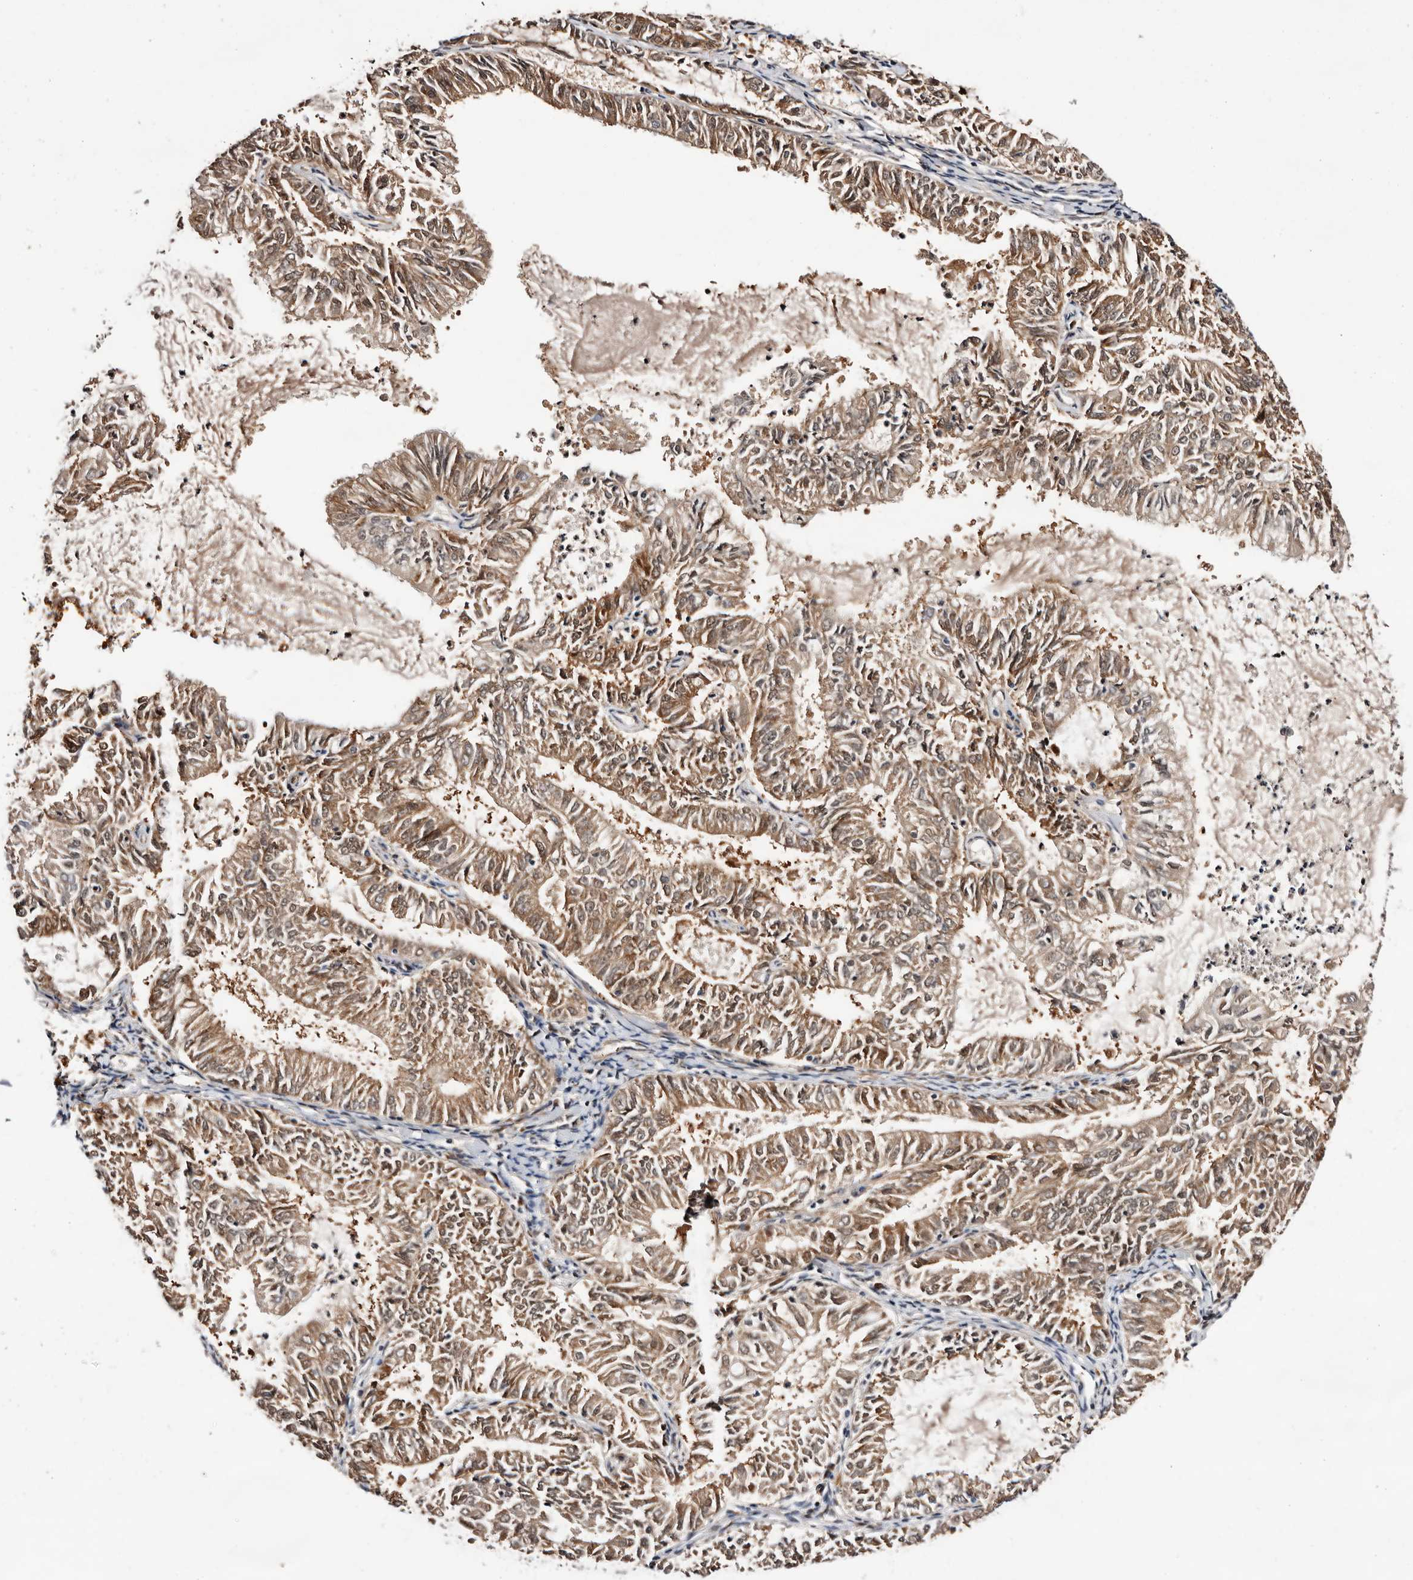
{"staining": {"intensity": "moderate", "quantity": ">75%", "location": "cytoplasmic/membranous"}, "tissue": "endometrial cancer", "cell_type": "Tumor cells", "image_type": "cancer", "snomed": [{"axis": "morphology", "description": "Adenocarcinoma, NOS"}, {"axis": "topography", "description": "Endometrium"}], "caption": "This histopathology image shows endometrial cancer (adenocarcinoma) stained with IHC to label a protein in brown. The cytoplasmic/membranous of tumor cells show moderate positivity for the protein. Nuclei are counter-stained blue.", "gene": "TP53I3", "patient": {"sex": "female", "age": 57}}